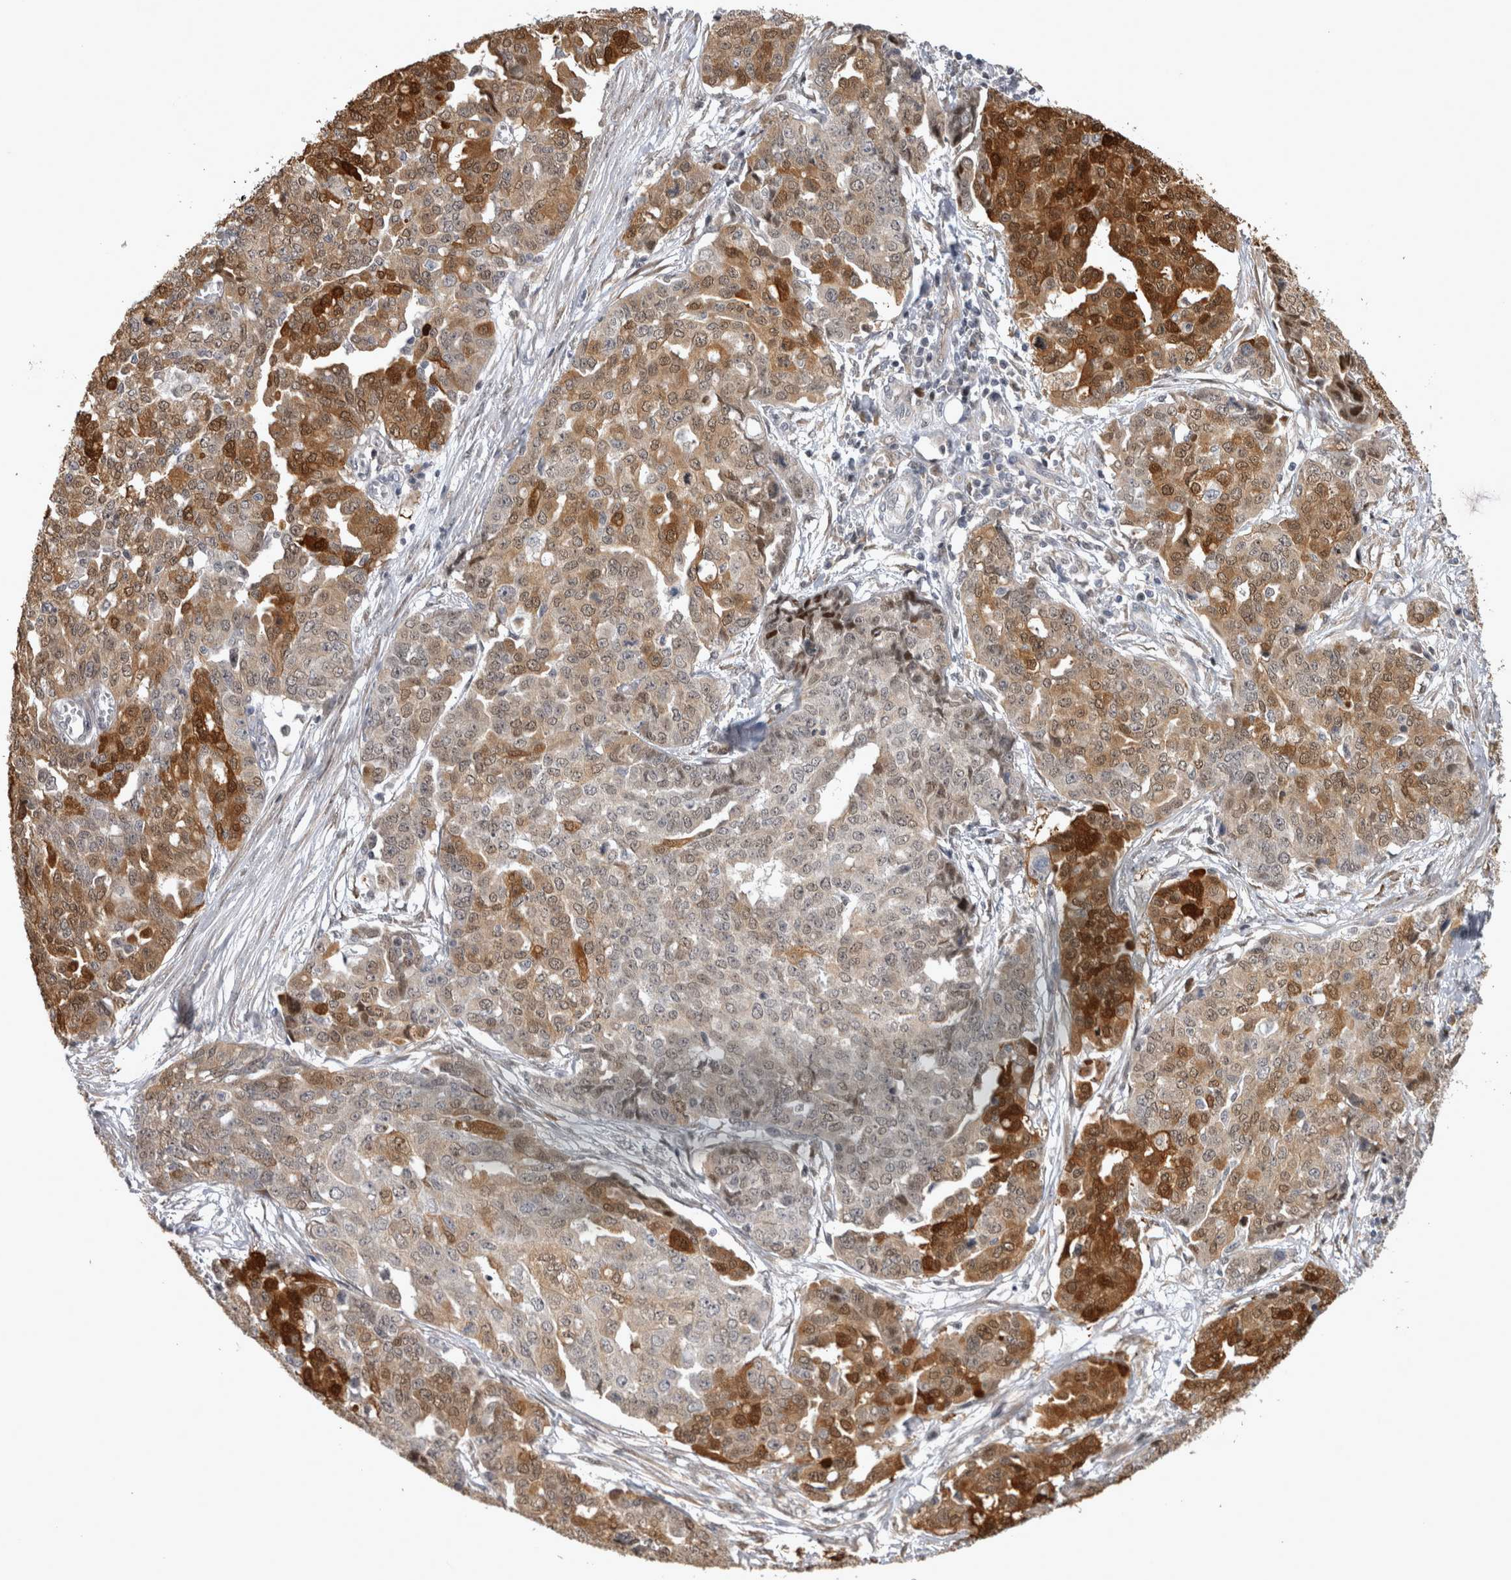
{"staining": {"intensity": "strong", "quantity": "25%-75%", "location": "cytoplasmic/membranous,nuclear"}, "tissue": "ovarian cancer", "cell_type": "Tumor cells", "image_type": "cancer", "snomed": [{"axis": "morphology", "description": "Cystadenocarcinoma, serous, NOS"}, {"axis": "topography", "description": "Soft tissue"}, {"axis": "topography", "description": "Ovary"}], "caption": "Ovarian serous cystadenocarcinoma was stained to show a protein in brown. There is high levels of strong cytoplasmic/membranous and nuclear staining in about 25%-75% of tumor cells.", "gene": "CHIC2", "patient": {"sex": "female", "age": 57}}